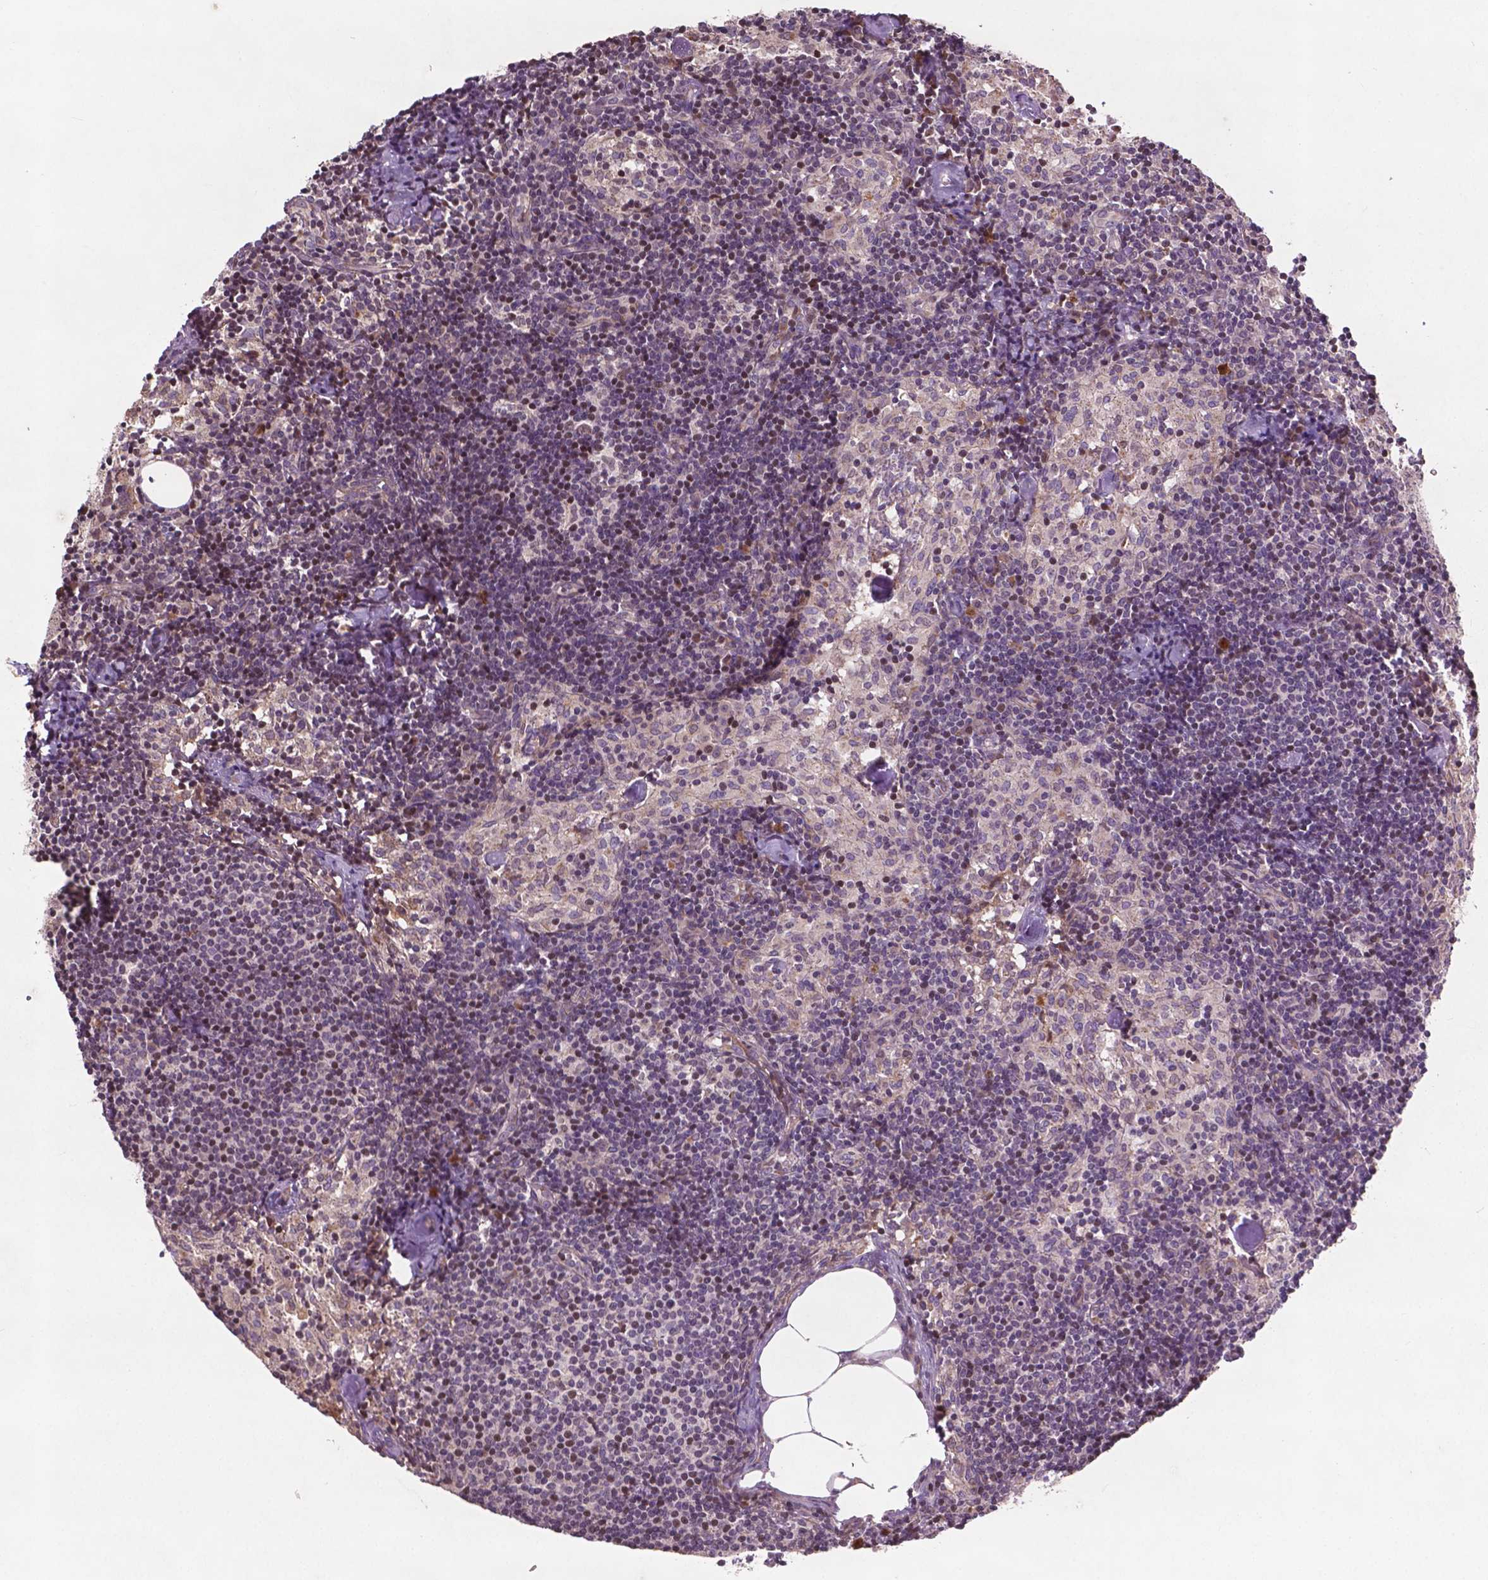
{"staining": {"intensity": "moderate", "quantity": "25%-75%", "location": "nuclear"}, "tissue": "lymph node", "cell_type": "Non-germinal center cells", "image_type": "normal", "snomed": [{"axis": "morphology", "description": "Normal tissue, NOS"}, {"axis": "topography", "description": "Lymph node"}], "caption": "An IHC photomicrograph of normal tissue is shown. Protein staining in brown labels moderate nuclear positivity in lymph node within non-germinal center cells.", "gene": "B3GALNT2", "patient": {"sex": "female", "age": 69}}